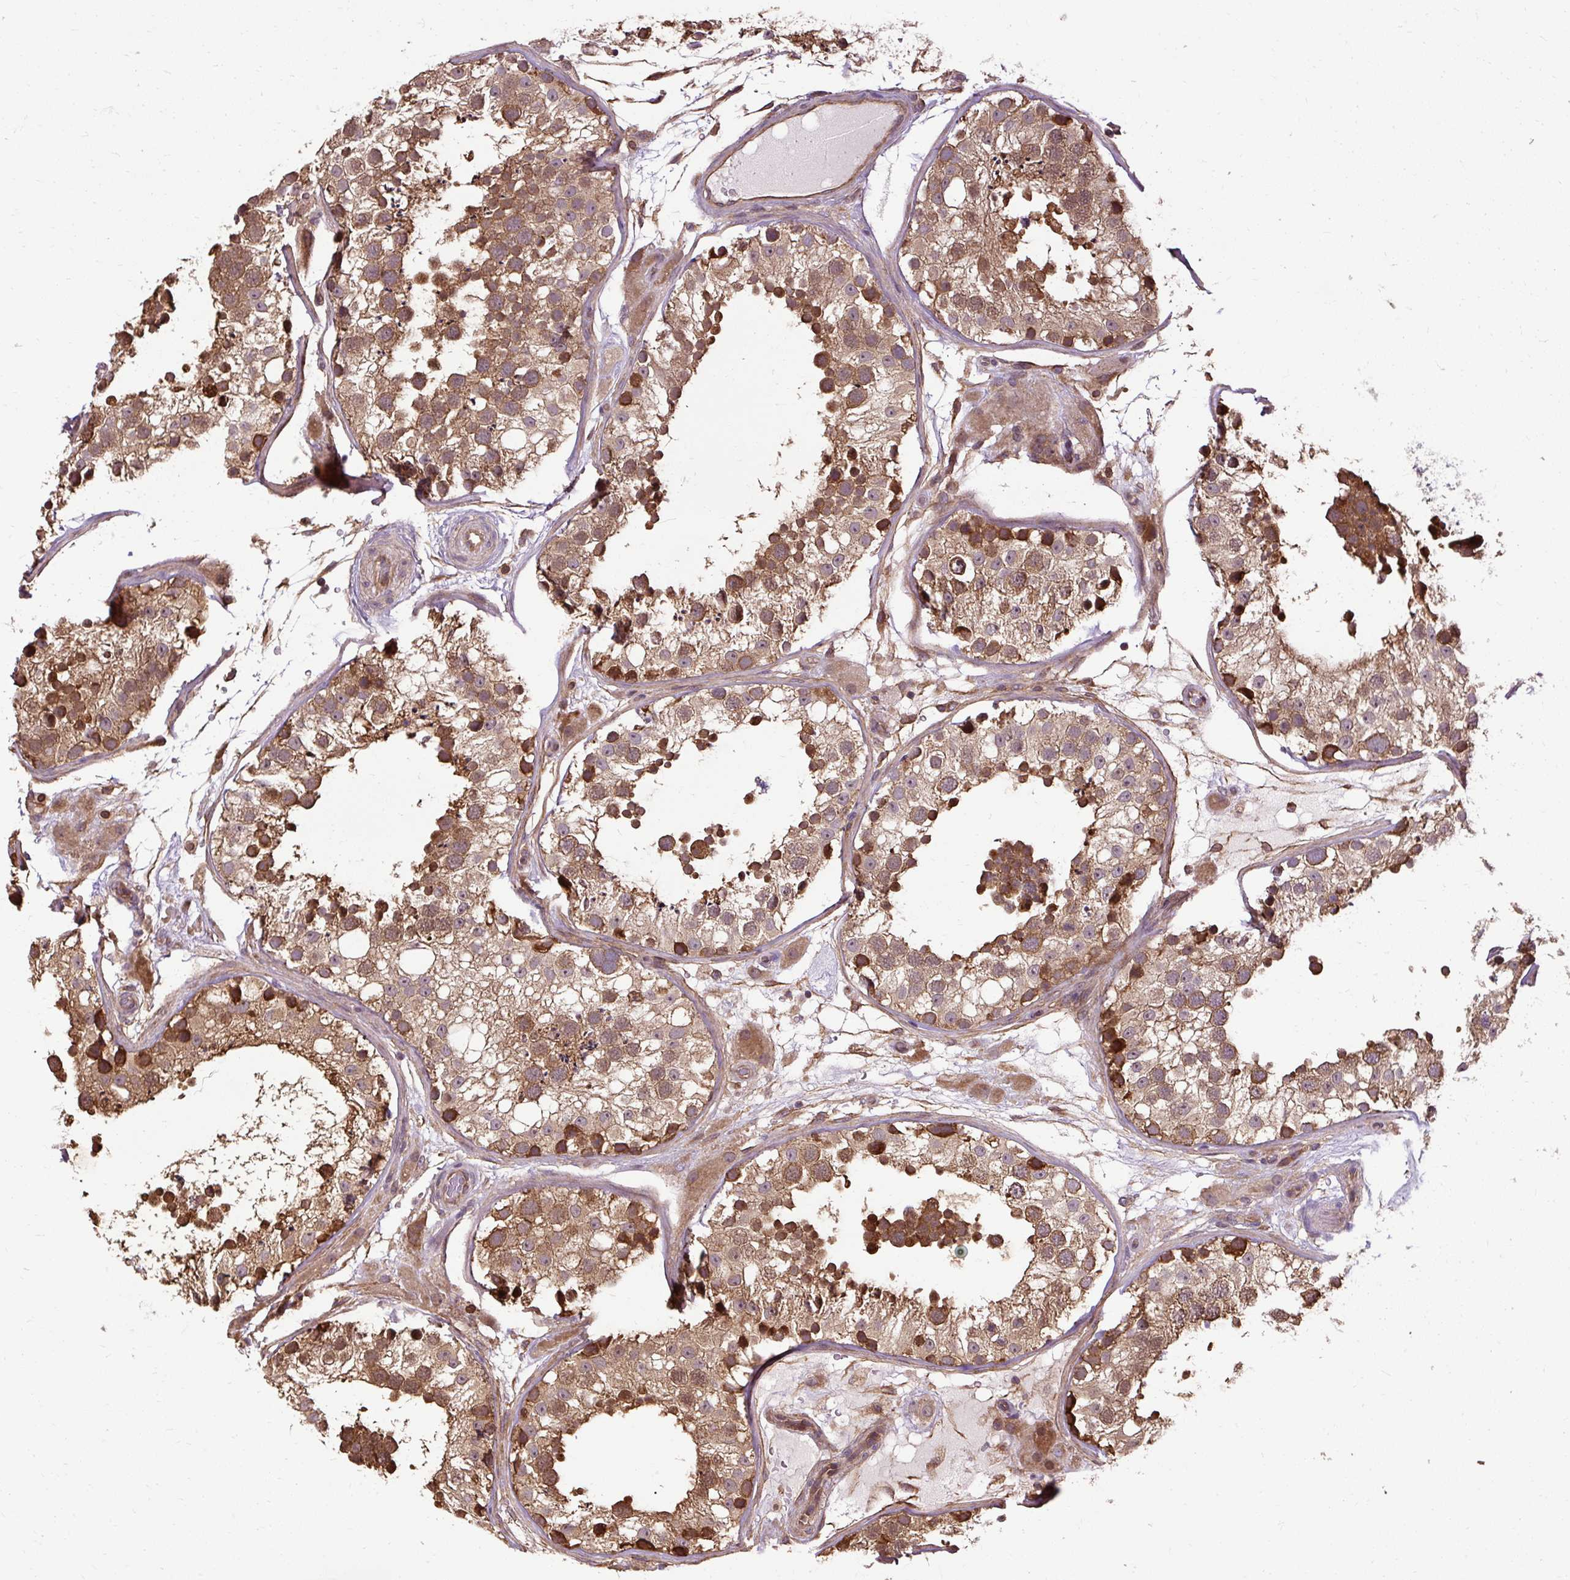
{"staining": {"intensity": "moderate", "quantity": ">75%", "location": "cytoplasmic/membranous"}, "tissue": "testis", "cell_type": "Cells in seminiferous ducts", "image_type": "normal", "snomed": [{"axis": "morphology", "description": "Normal tissue, NOS"}, {"axis": "topography", "description": "Testis"}], "caption": "Protein staining exhibits moderate cytoplasmic/membranous expression in about >75% of cells in seminiferous ducts in unremarkable testis. (IHC, brightfield microscopy, high magnification).", "gene": "FLRT1", "patient": {"sex": "male", "age": 26}}